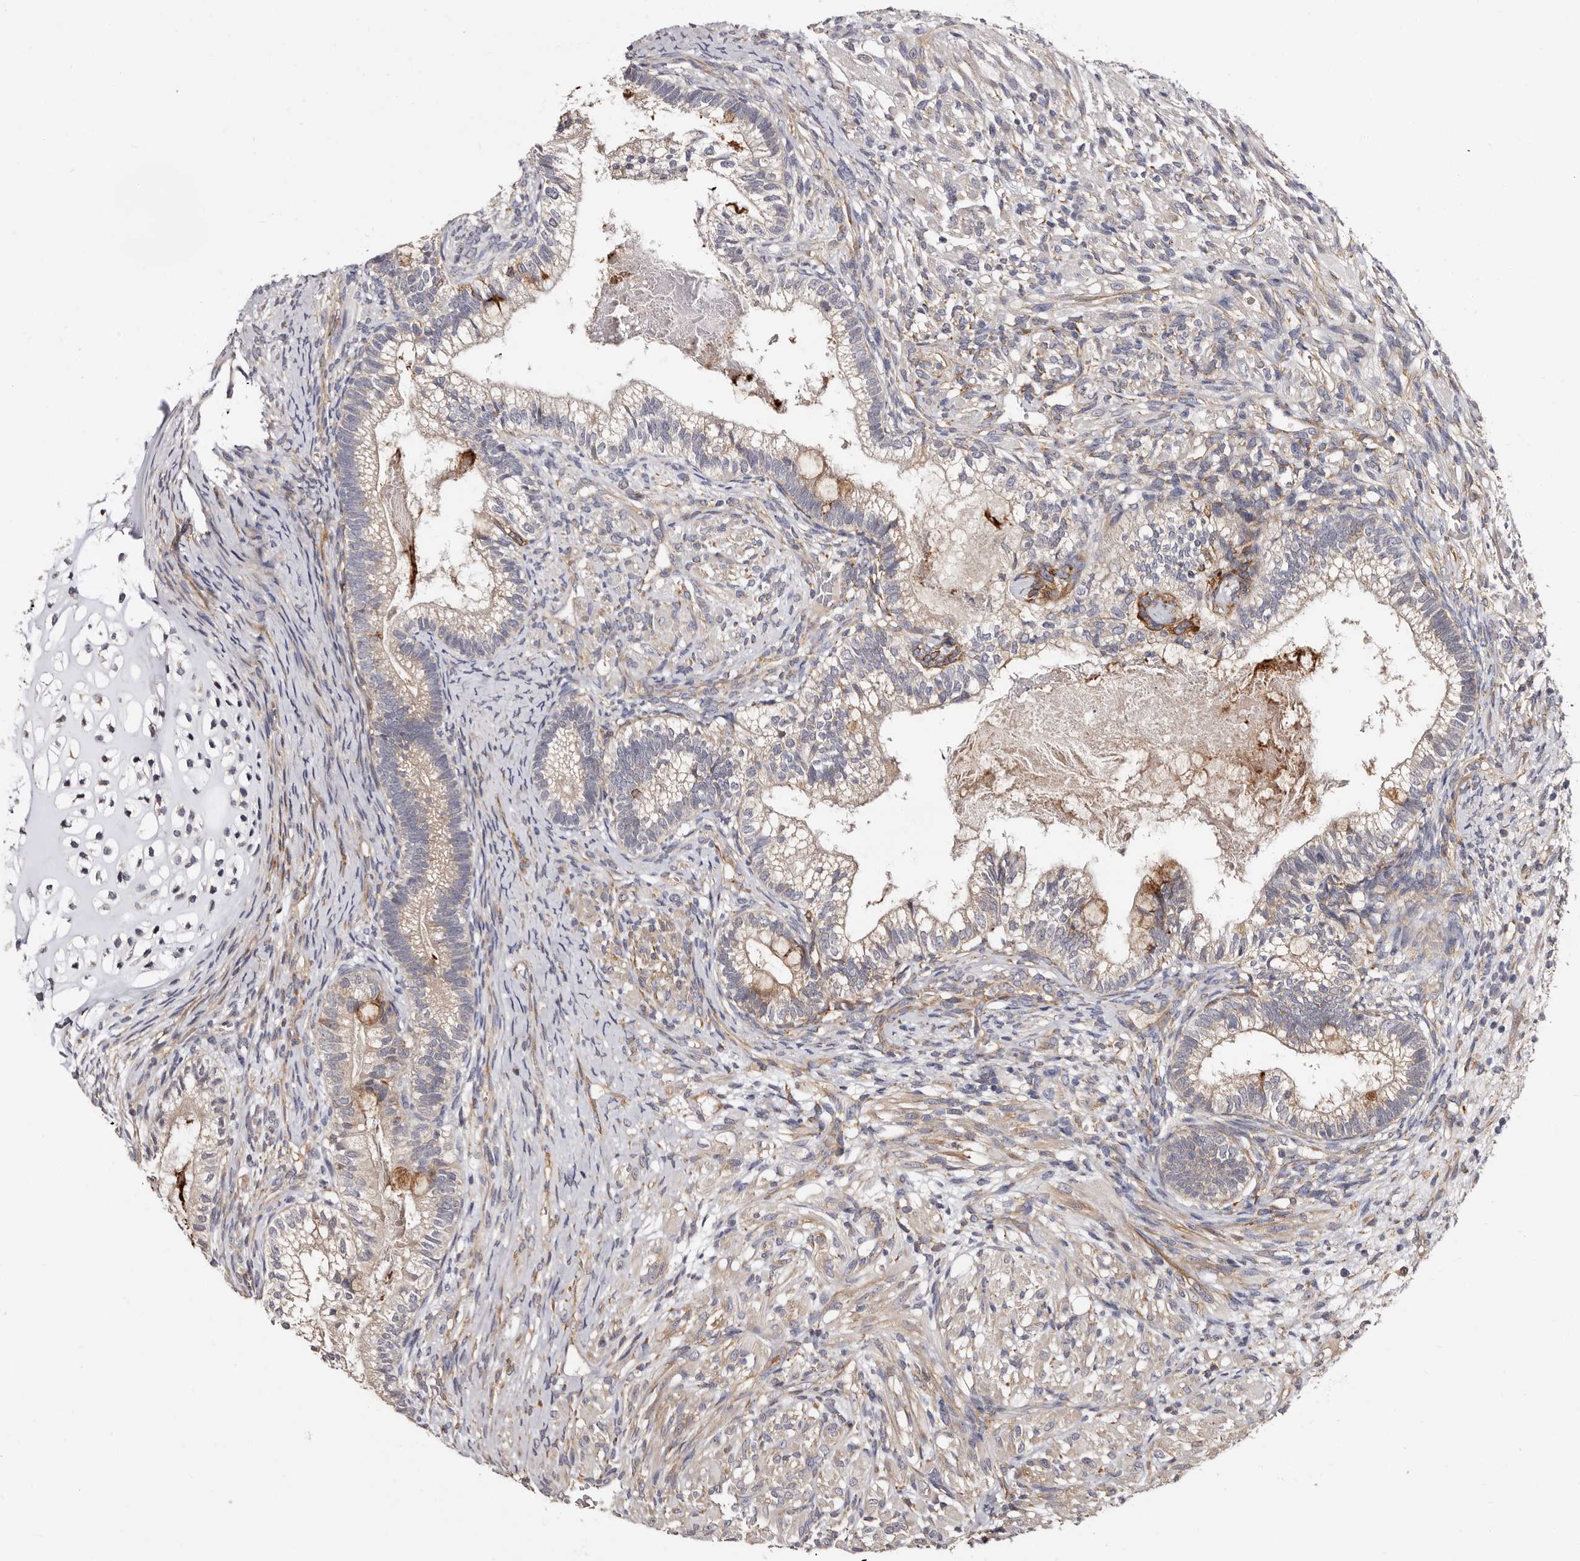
{"staining": {"intensity": "negative", "quantity": "none", "location": "none"}, "tissue": "testis cancer", "cell_type": "Tumor cells", "image_type": "cancer", "snomed": [{"axis": "morphology", "description": "Seminoma, NOS"}, {"axis": "morphology", "description": "Carcinoma, Embryonal, NOS"}, {"axis": "topography", "description": "Testis"}], "caption": "High magnification brightfield microscopy of testis cancer (seminoma) stained with DAB (brown) and counterstained with hematoxylin (blue): tumor cells show no significant expression.", "gene": "TBC1D22B", "patient": {"sex": "male", "age": 28}}